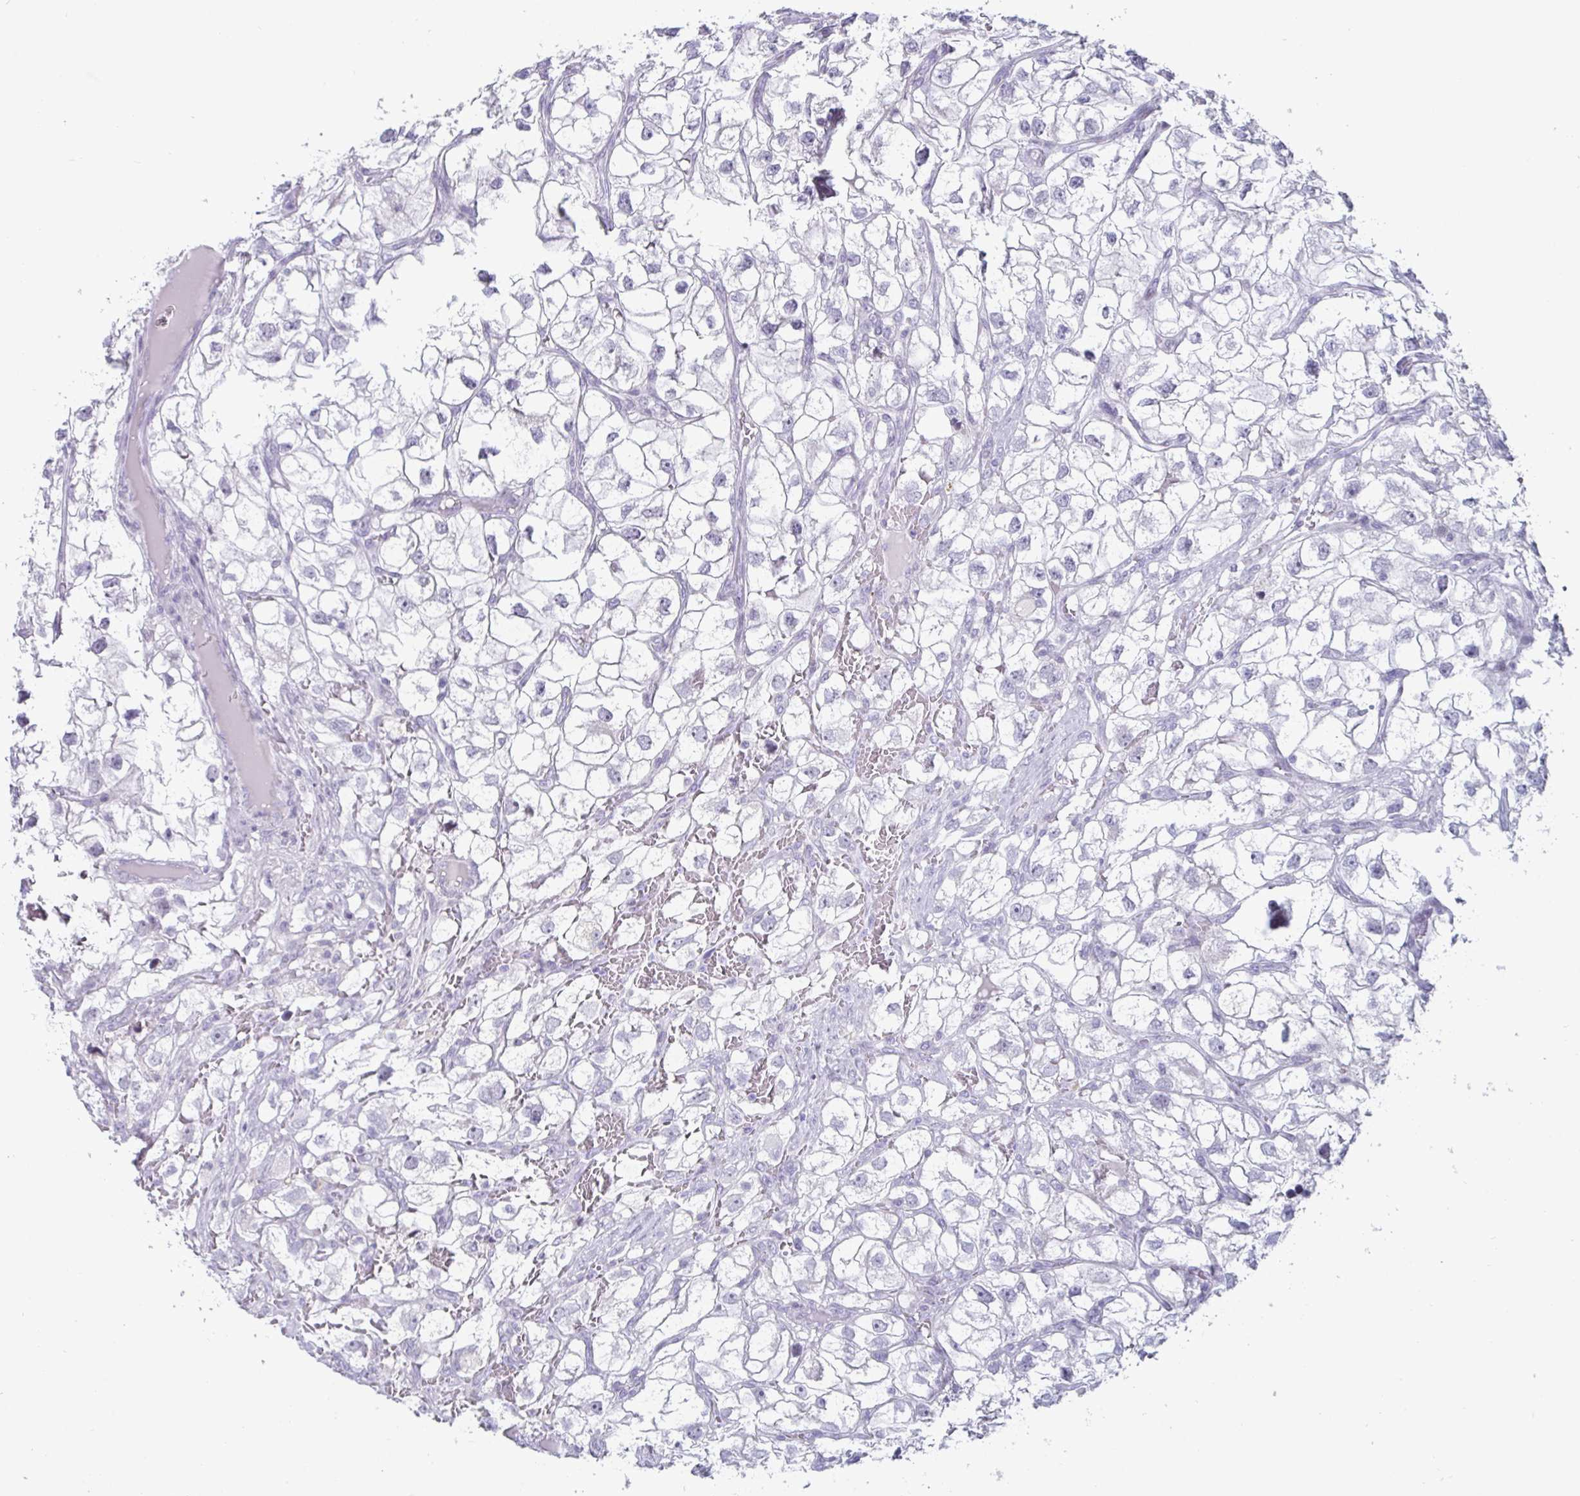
{"staining": {"intensity": "negative", "quantity": "none", "location": "none"}, "tissue": "renal cancer", "cell_type": "Tumor cells", "image_type": "cancer", "snomed": [{"axis": "morphology", "description": "Adenocarcinoma, NOS"}, {"axis": "topography", "description": "Kidney"}], "caption": "IHC of human adenocarcinoma (renal) shows no expression in tumor cells. The staining is performed using DAB brown chromogen with nuclei counter-stained in using hematoxylin.", "gene": "VSIG10L", "patient": {"sex": "male", "age": 59}}